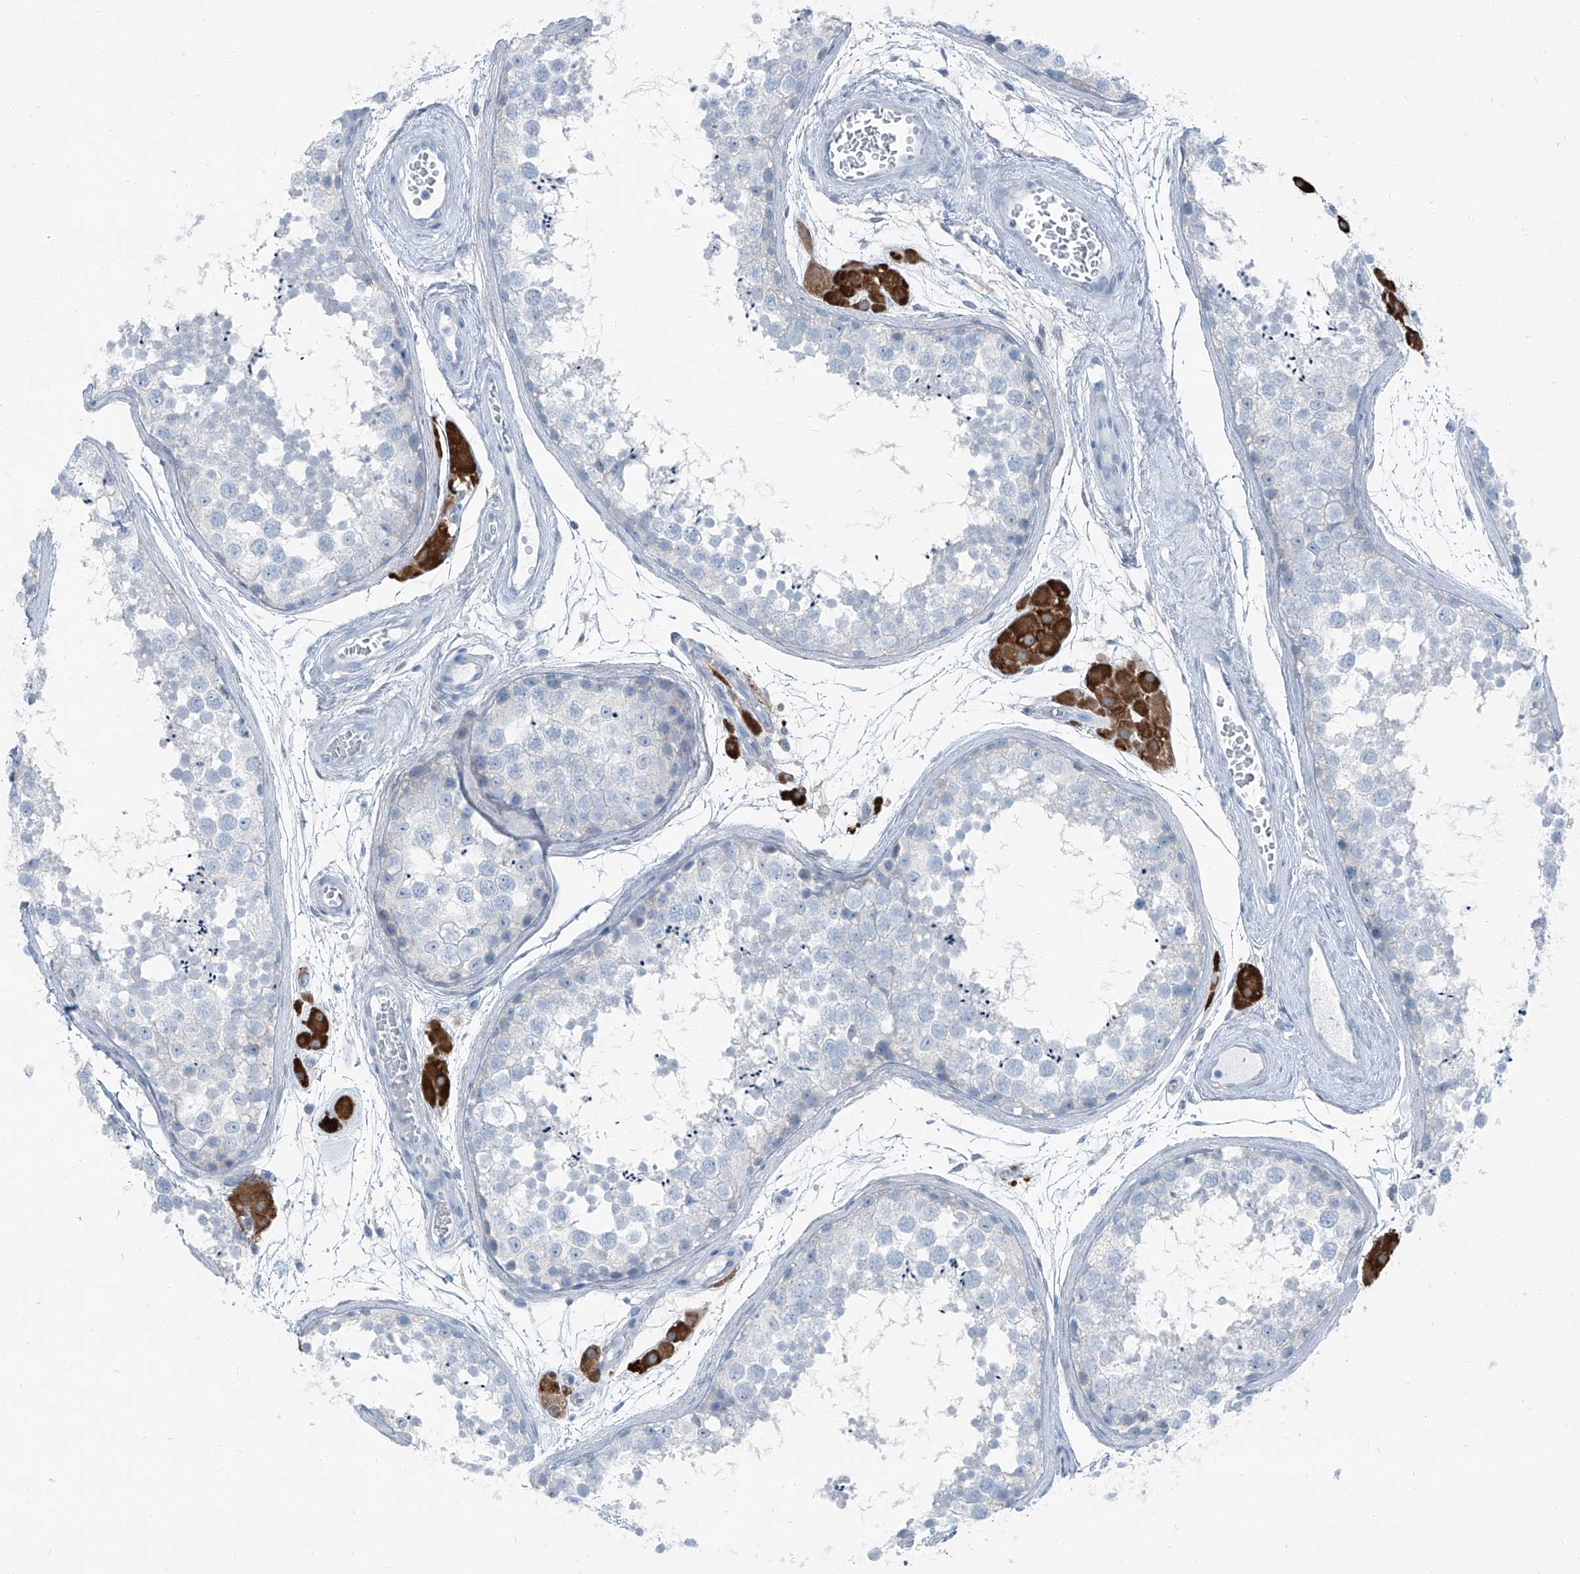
{"staining": {"intensity": "negative", "quantity": "none", "location": "none"}, "tissue": "testis", "cell_type": "Cells in seminiferous ducts", "image_type": "normal", "snomed": [{"axis": "morphology", "description": "Normal tissue, NOS"}, {"axis": "topography", "description": "Testis"}], "caption": "Cells in seminiferous ducts show no significant positivity in normal testis. The staining is performed using DAB (3,3'-diaminobenzidine) brown chromogen with nuclei counter-stained in using hematoxylin.", "gene": "RGN", "patient": {"sex": "male", "age": 56}}